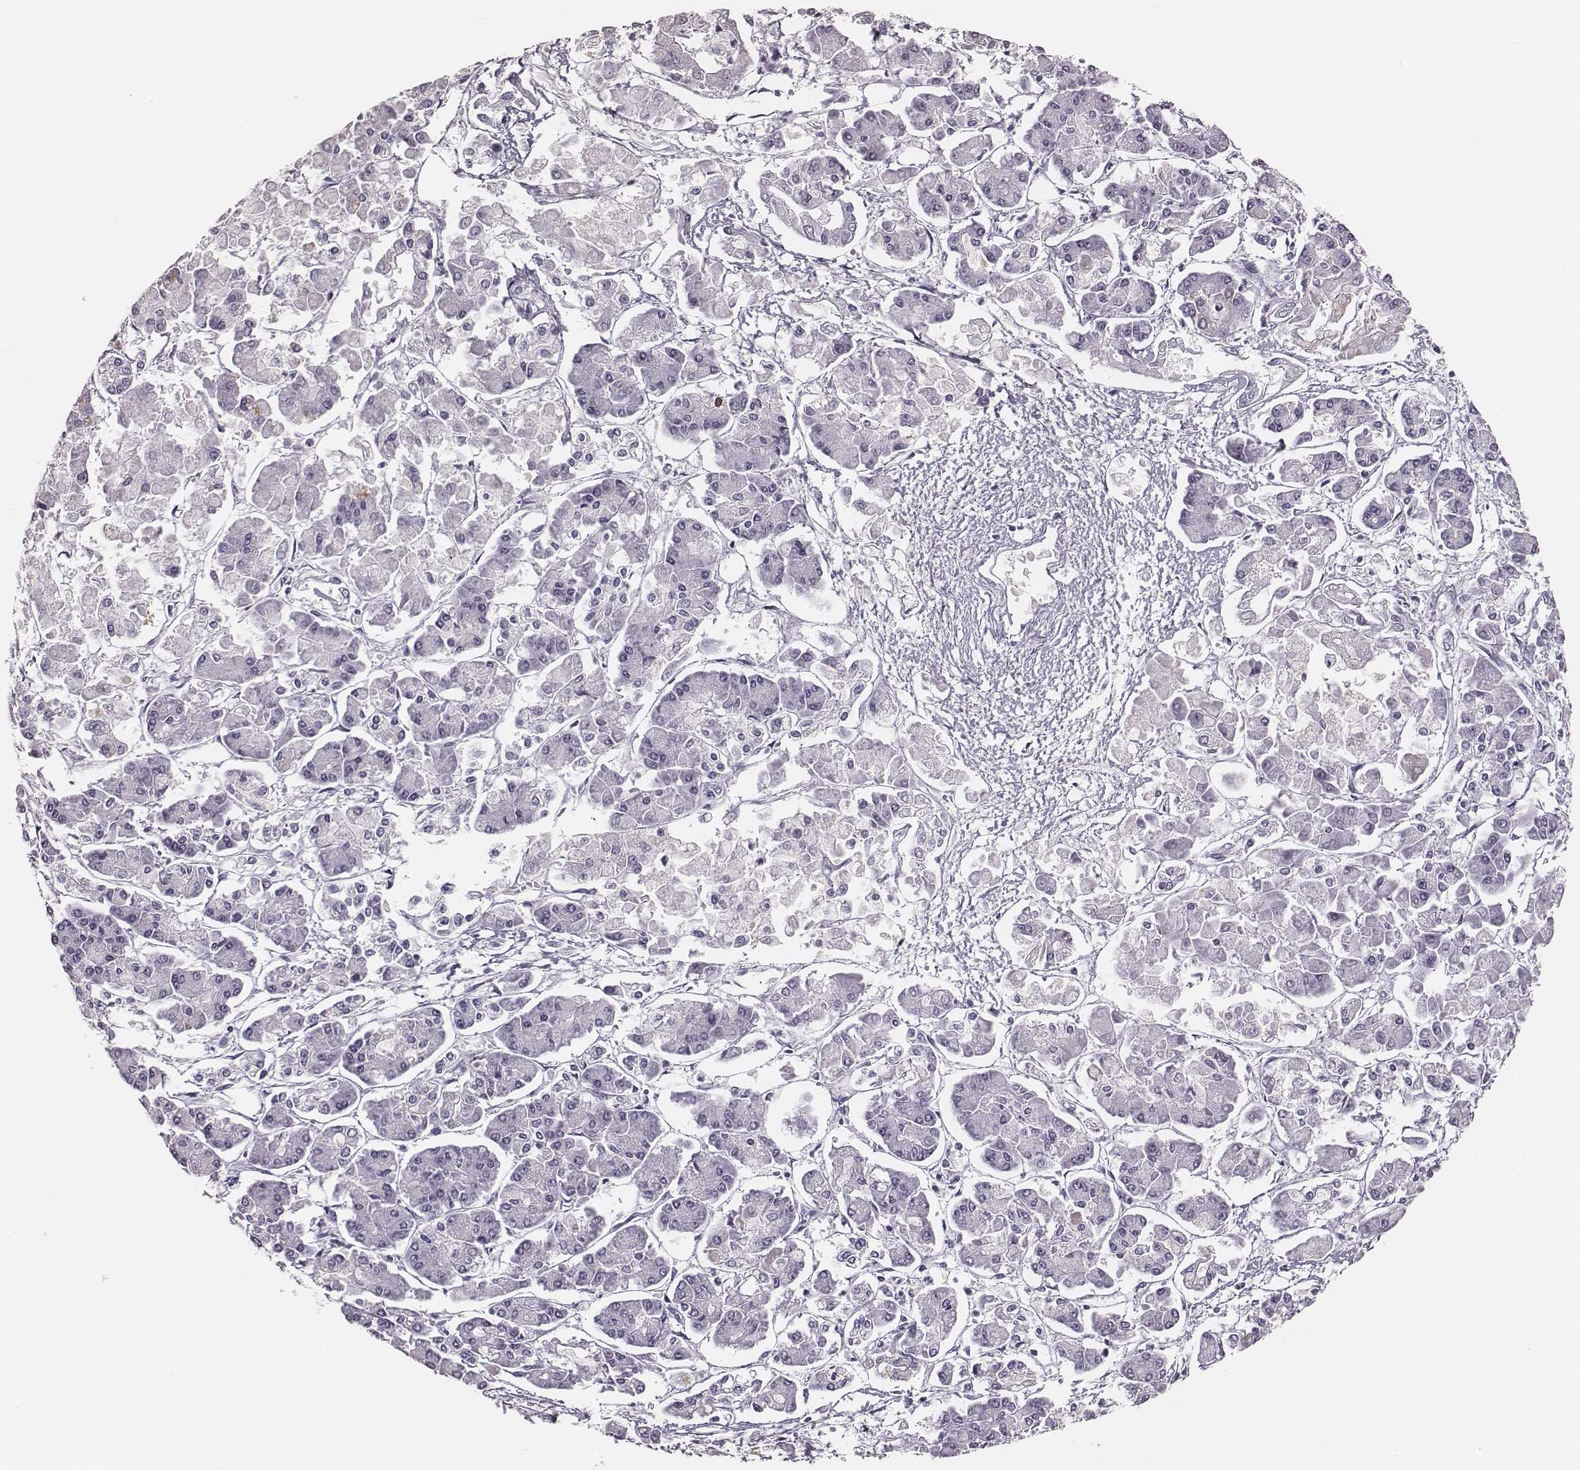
{"staining": {"intensity": "negative", "quantity": "none", "location": "none"}, "tissue": "pancreatic cancer", "cell_type": "Tumor cells", "image_type": "cancer", "snomed": [{"axis": "morphology", "description": "Adenocarcinoma, NOS"}, {"axis": "topography", "description": "Pancreas"}], "caption": "The immunohistochemistry image has no significant expression in tumor cells of pancreatic cancer (adenocarcinoma) tissue.", "gene": "H1-6", "patient": {"sex": "male", "age": 85}}